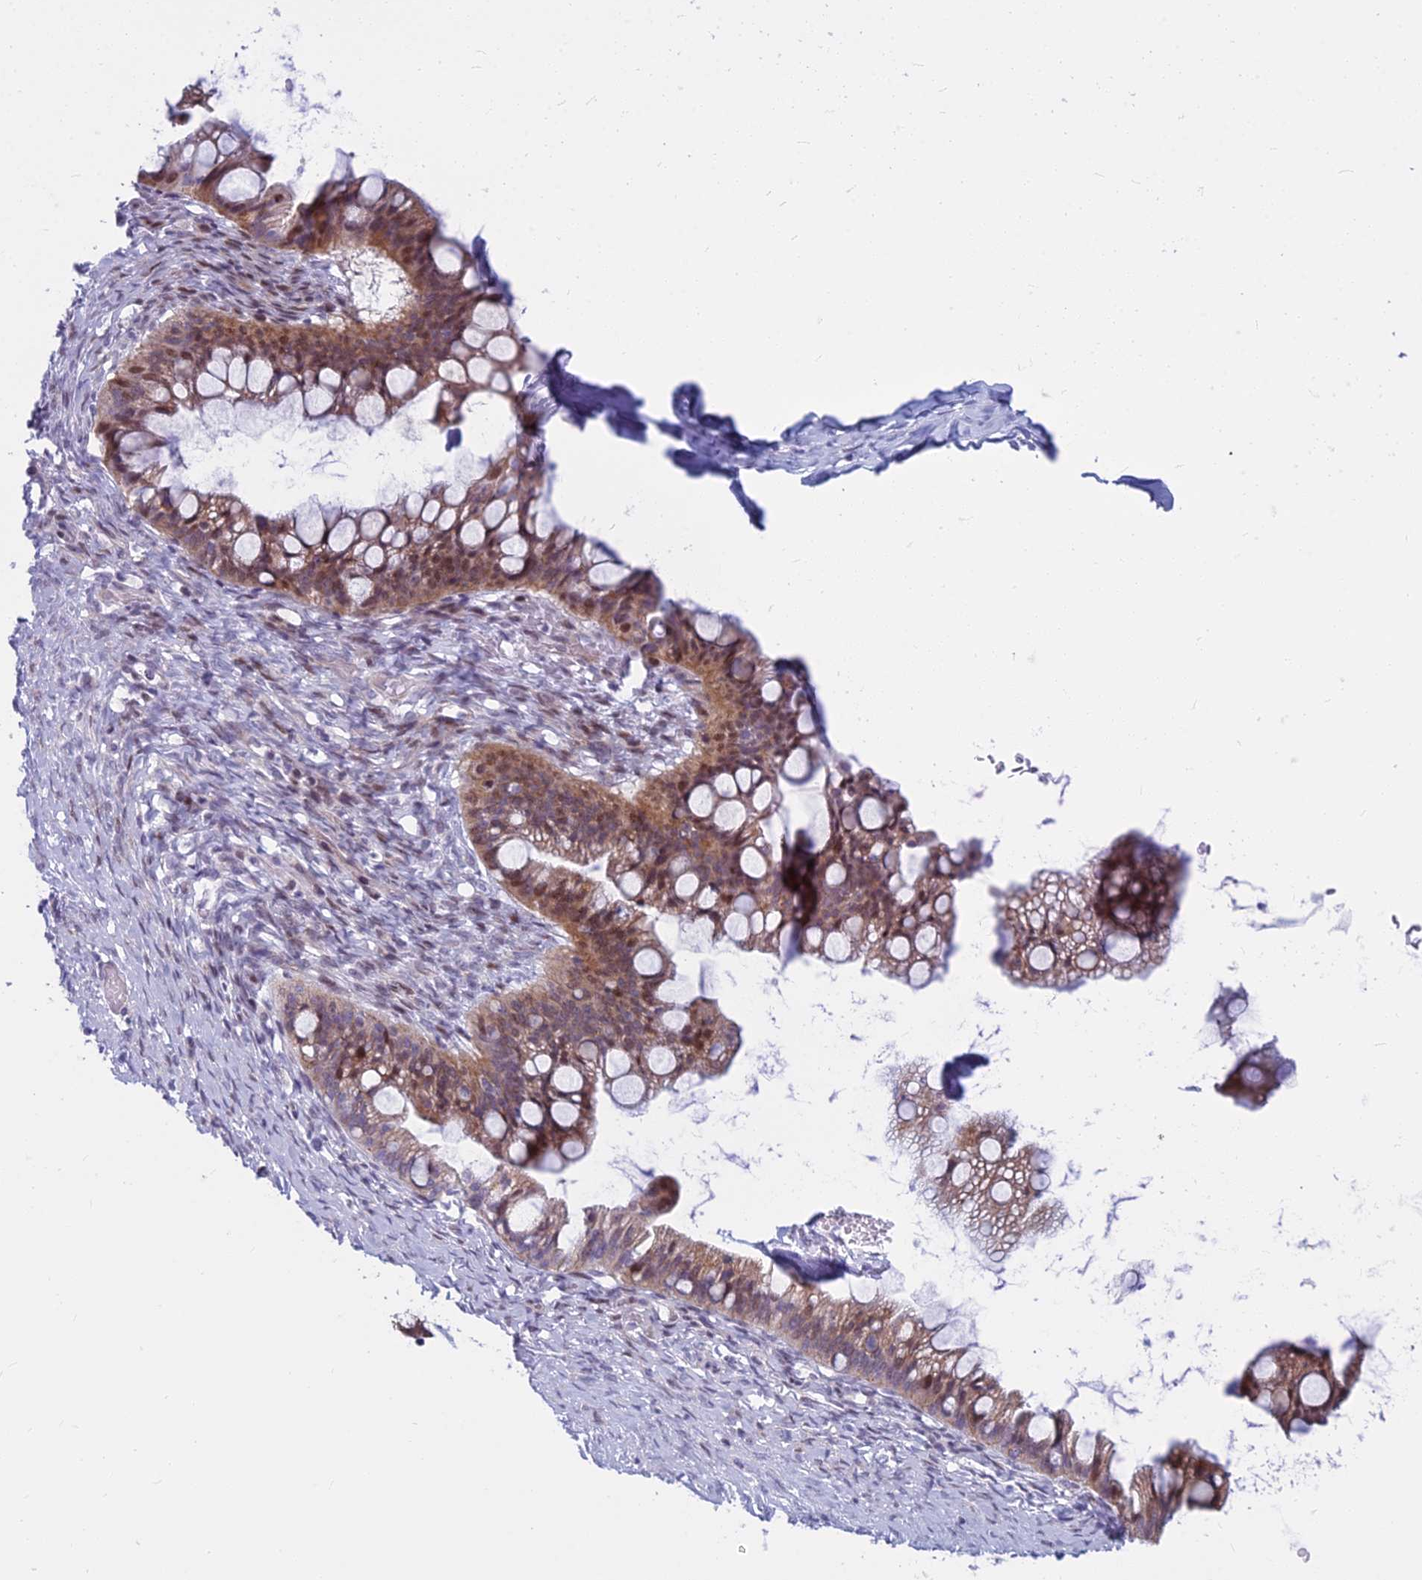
{"staining": {"intensity": "moderate", "quantity": "25%-75%", "location": "cytoplasmic/membranous,nuclear"}, "tissue": "ovarian cancer", "cell_type": "Tumor cells", "image_type": "cancer", "snomed": [{"axis": "morphology", "description": "Cystadenocarcinoma, mucinous, NOS"}, {"axis": "topography", "description": "Ovary"}], "caption": "This is an image of IHC staining of ovarian mucinous cystadenocarcinoma, which shows moderate expression in the cytoplasmic/membranous and nuclear of tumor cells.", "gene": "MYBPC2", "patient": {"sex": "female", "age": 73}}